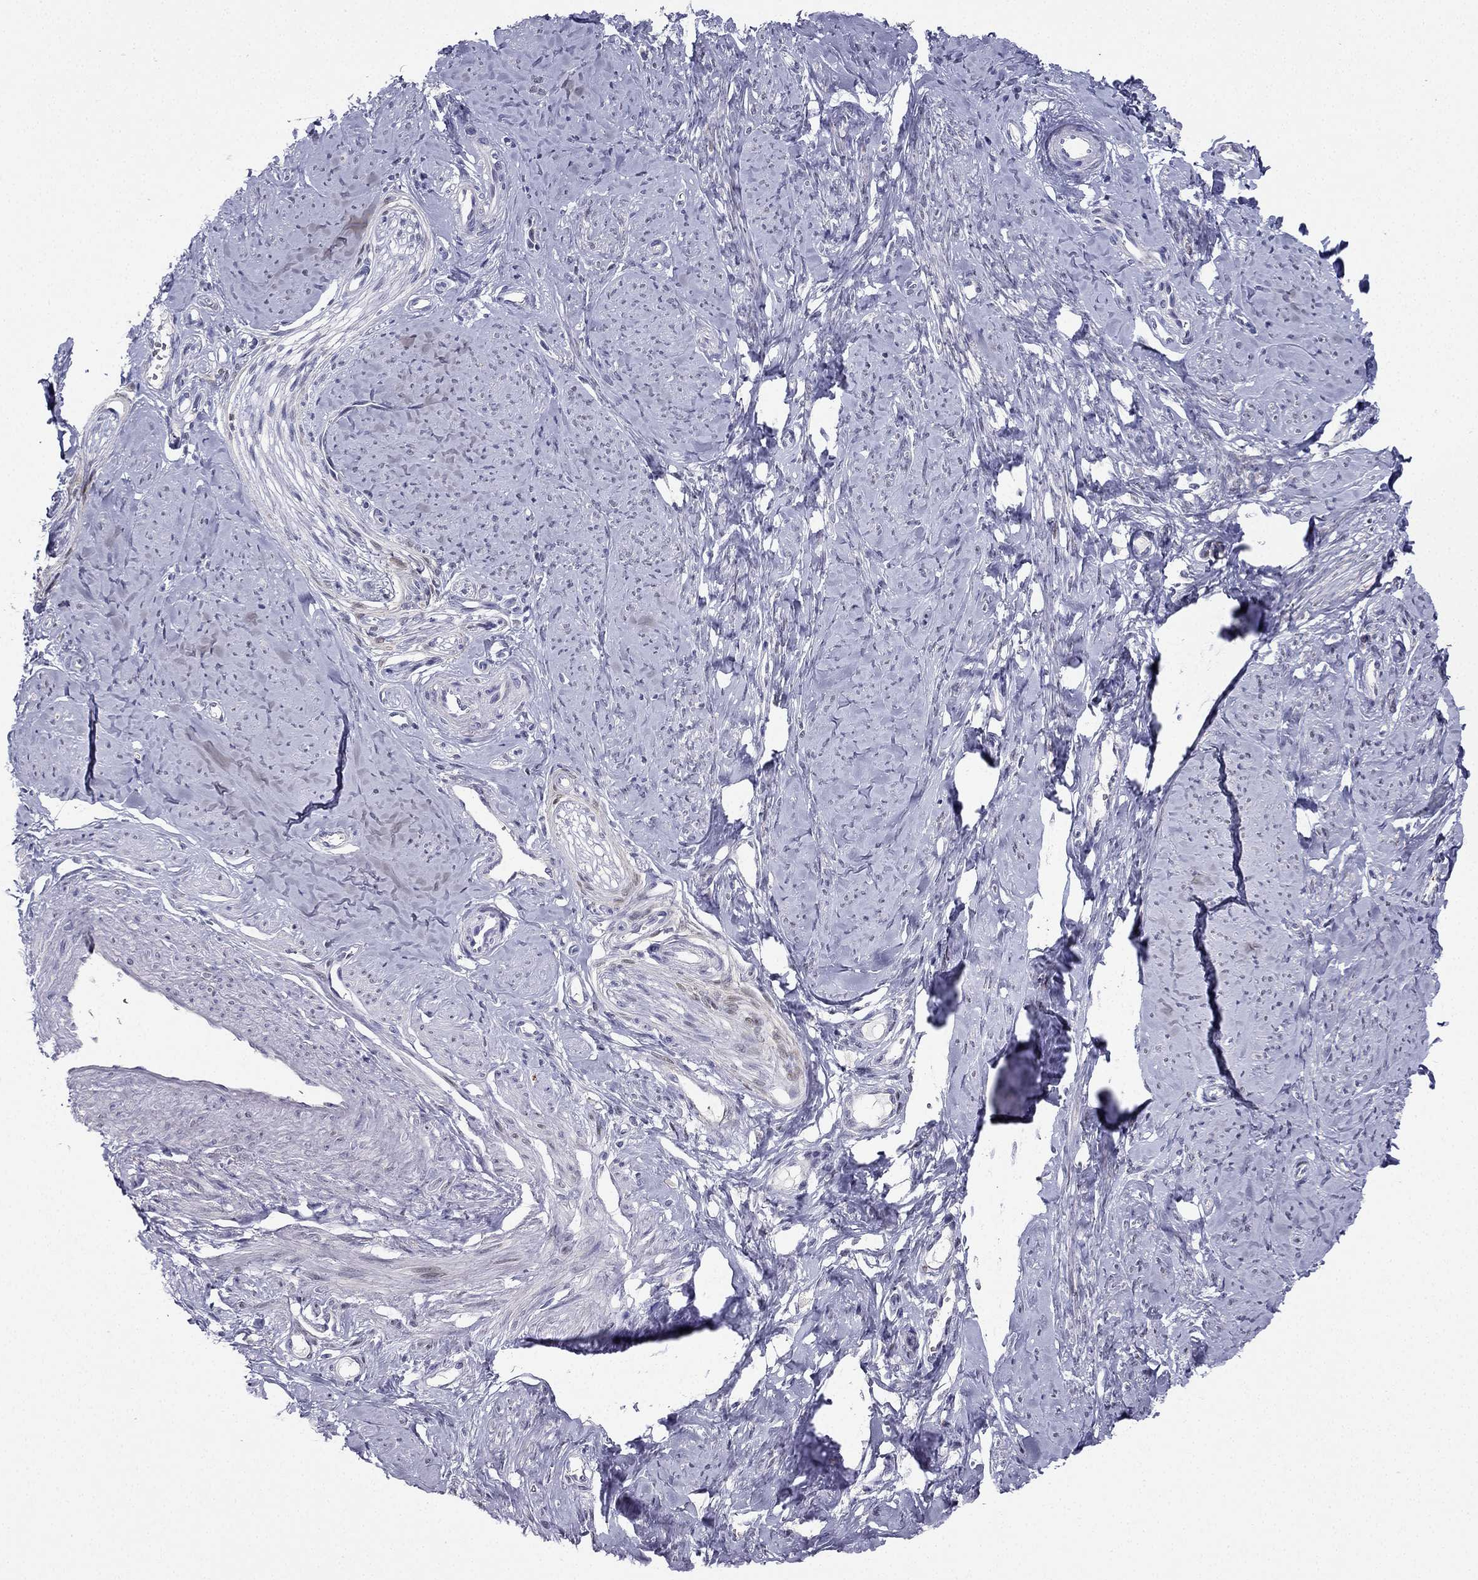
{"staining": {"intensity": "negative", "quantity": "none", "location": "none"}, "tissue": "smooth muscle", "cell_type": "Smooth muscle cells", "image_type": "normal", "snomed": [{"axis": "morphology", "description": "Normal tissue, NOS"}, {"axis": "topography", "description": "Smooth muscle"}], "caption": "A high-resolution histopathology image shows IHC staining of normal smooth muscle, which demonstrates no significant expression in smooth muscle cells.", "gene": "RSPH14", "patient": {"sex": "female", "age": 48}}